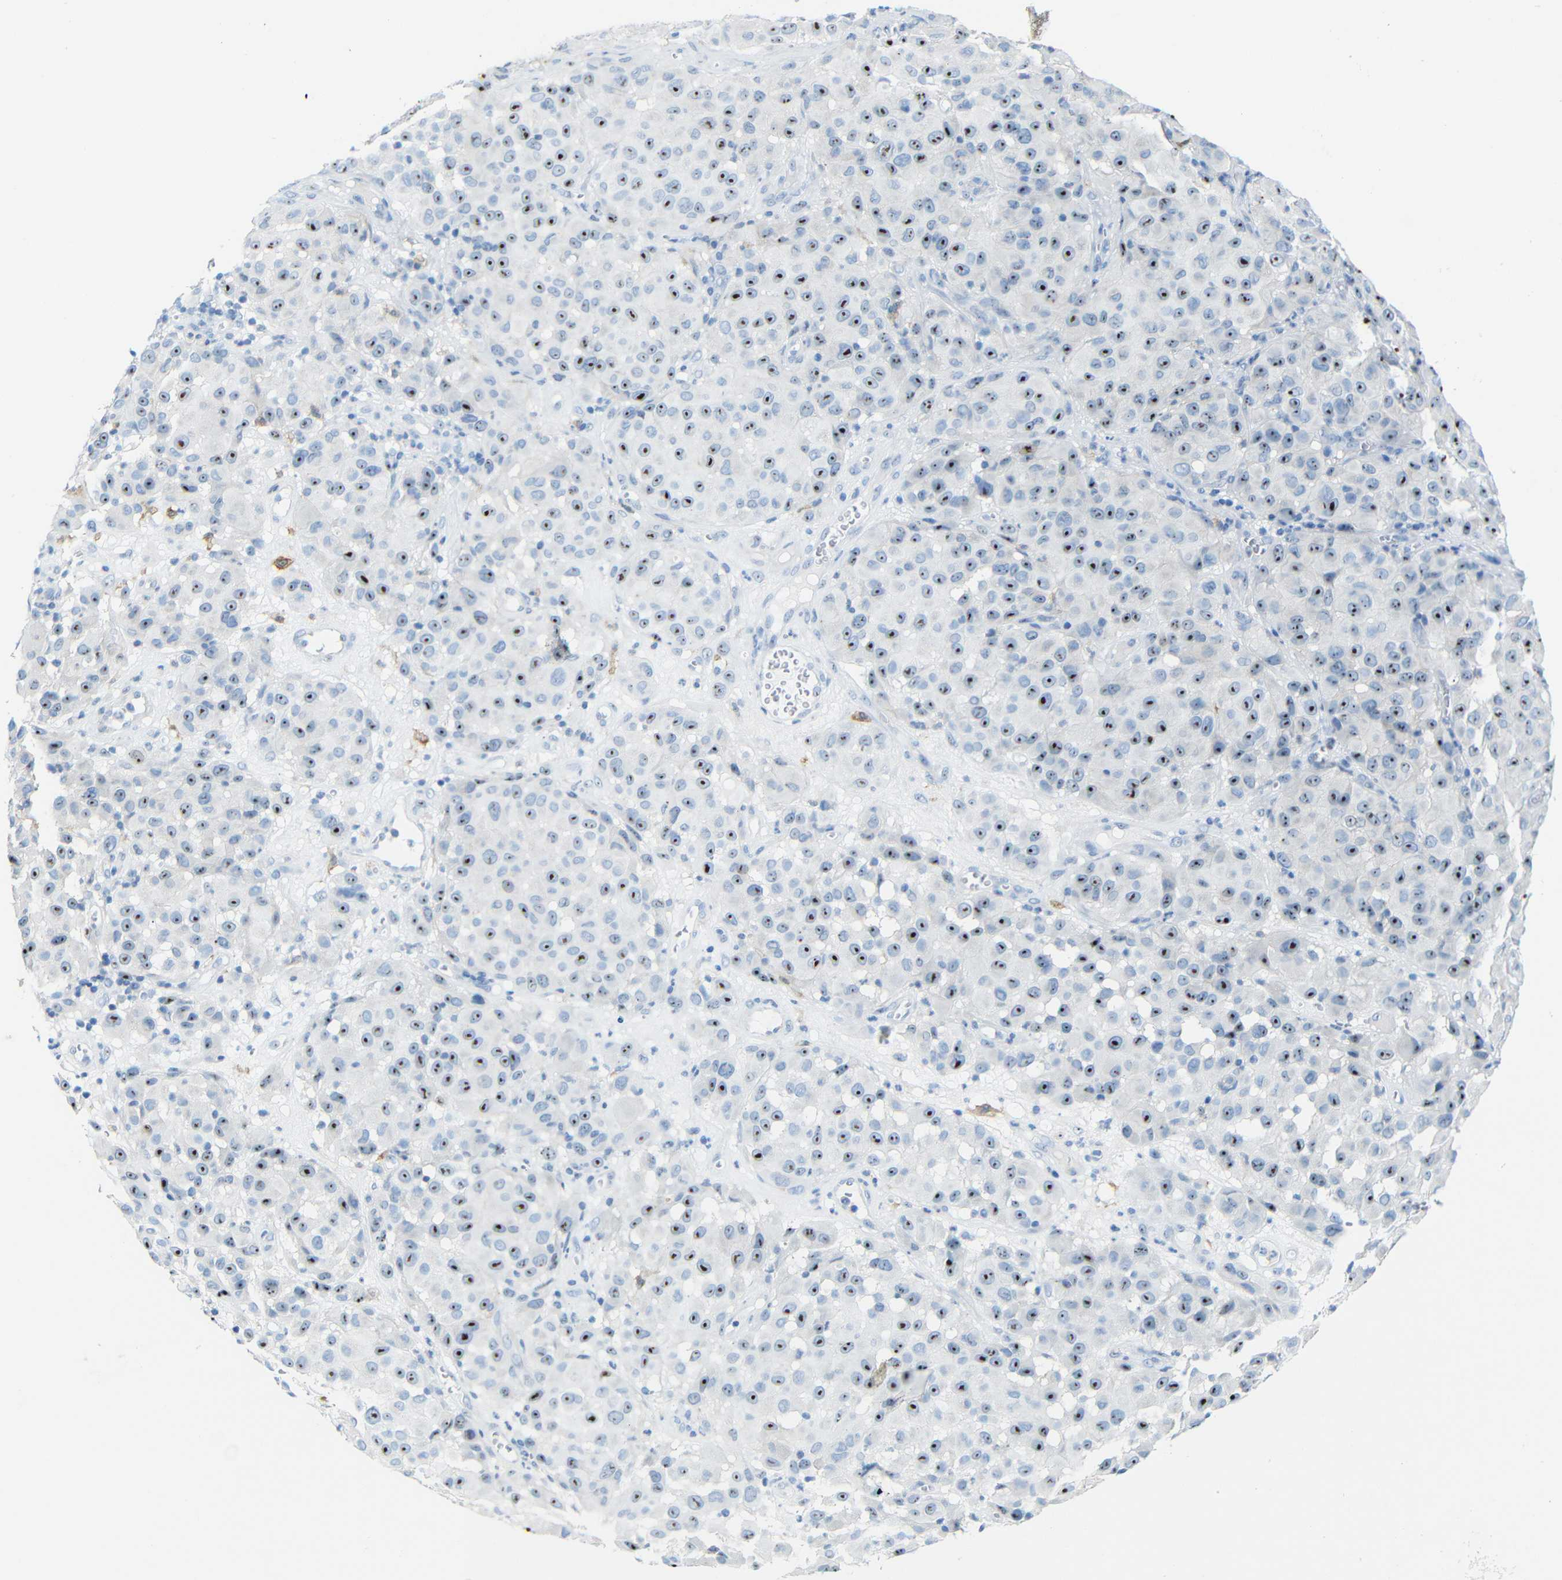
{"staining": {"intensity": "strong", "quantity": ">75%", "location": "nuclear"}, "tissue": "melanoma", "cell_type": "Tumor cells", "image_type": "cancer", "snomed": [{"axis": "morphology", "description": "Malignant melanoma, NOS"}, {"axis": "topography", "description": "Skin"}], "caption": "The histopathology image exhibits immunohistochemical staining of melanoma. There is strong nuclear expression is present in approximately >75% of tumor cells. The protein of interest is stained brown, and the nuclei are stained in blue (DAB (3,3'-diaminobenzidine) IHC with brightfield microscopy, high magnification).", "gene": "C1orf210", "patient": {"sex": "female", "age": 21}}